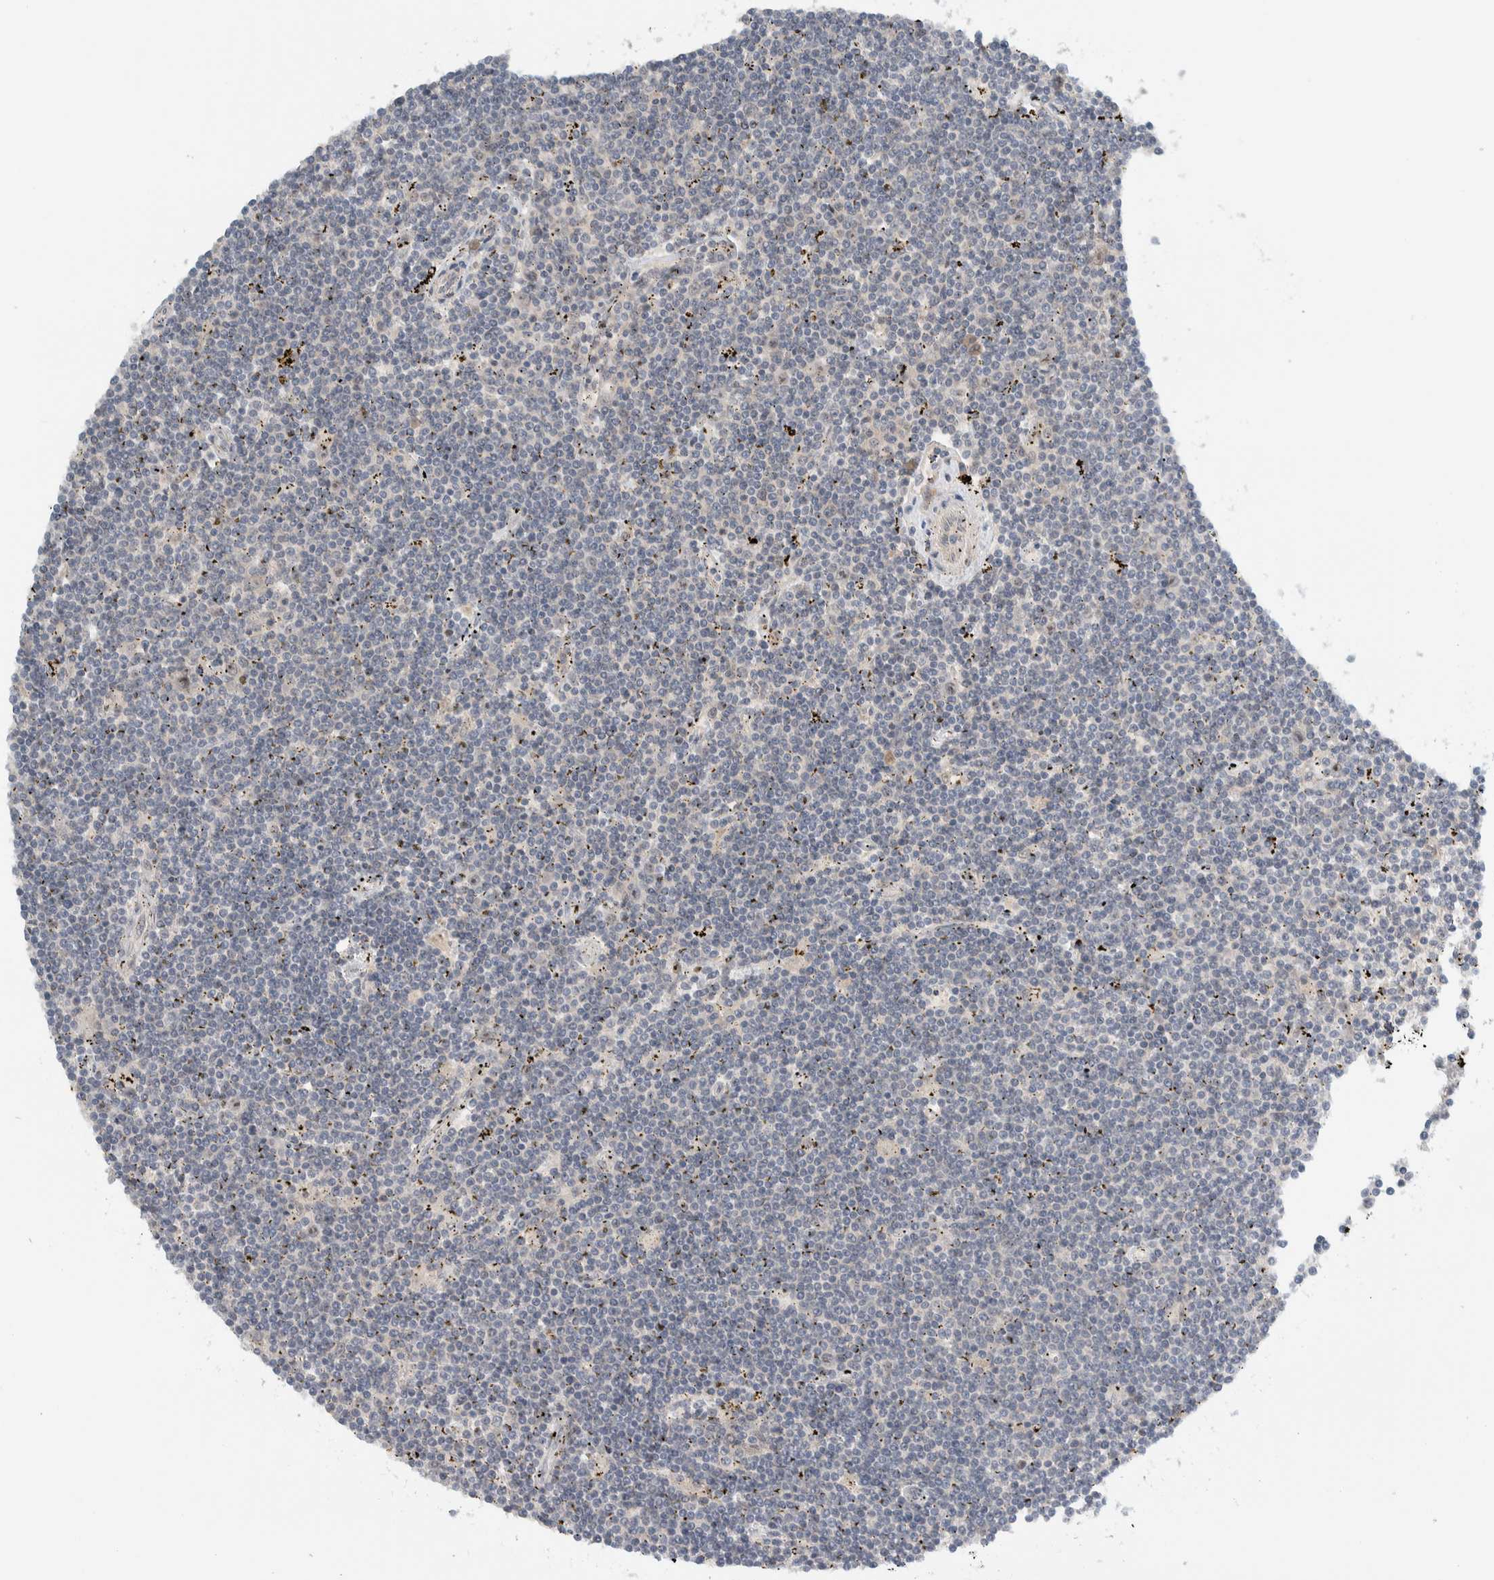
{"staining": {"intensity": "negative", "quantity": "none", "location": "none"}, "tissue": "lymphoma", "cell_type": "Tumor cells", "image_type": "cancer", "snomed": [{"axis": "morphology", "description": "Malignant lymphoma, non-Hodgkin's type, Low grade"}, {"axis": "topography", "description": "Spleen"}], "caption": "Photomicrograph shows no significant protein expression in tumor cells of lymphoma.", "gene": "MPRIP", "patient": {"sex": "male", "age": 76}}